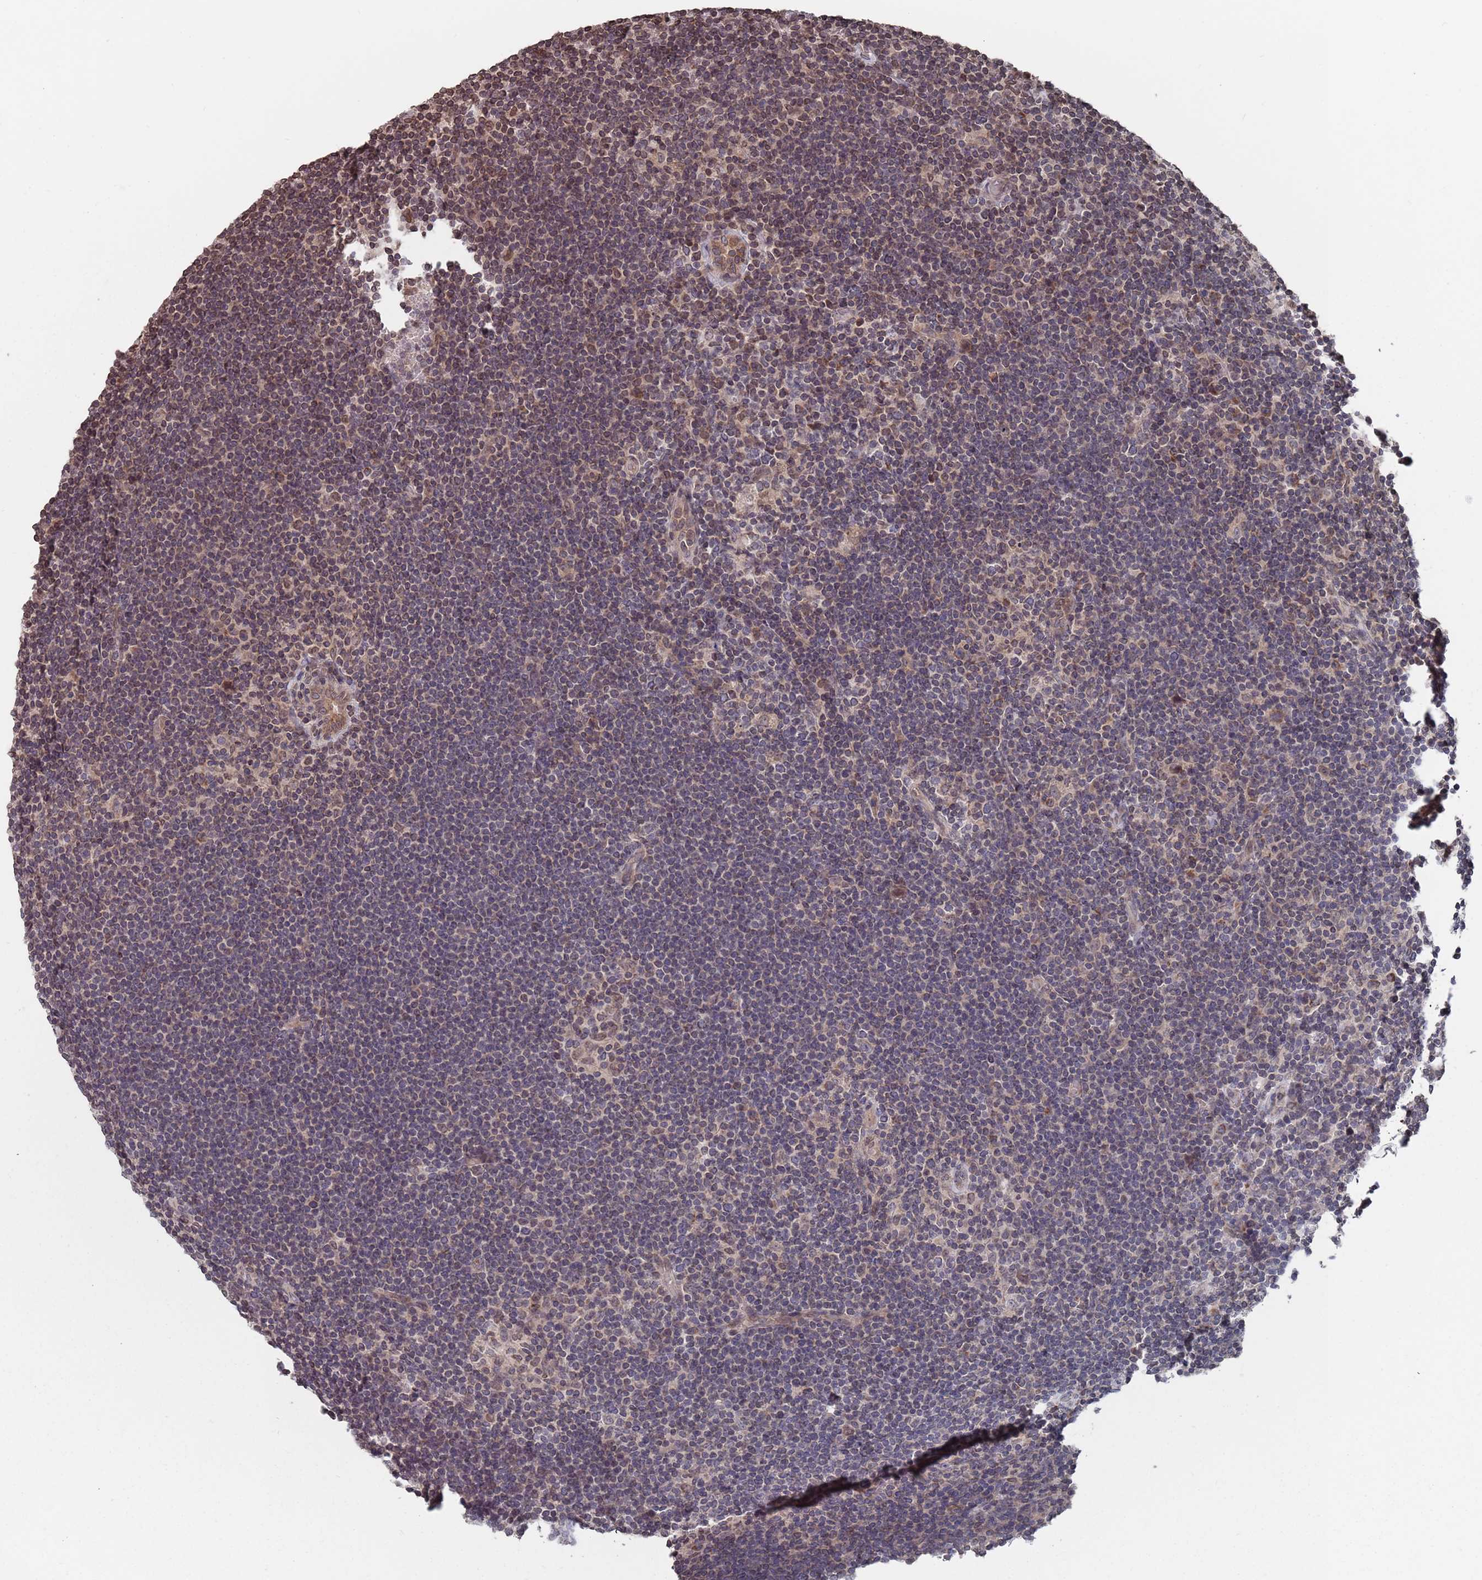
{"staining": {"intensity": "negative", "quantity": "none", "location": "none"}, "tissue": "lymphoma", "cell_type": "Tumor cells", "image_type": "cancer", "snomed": [{"axis": "morphology", "description": "Hodgkin's disease, NOS"}, {"axis": "topography", "description": "Lymph node"}], "caption": "Protein analysis of lymphoma displays no significant positivity in tumor cells.", "gene": "SDHAF3", "patient": {"sex": "female", "age": 57}}